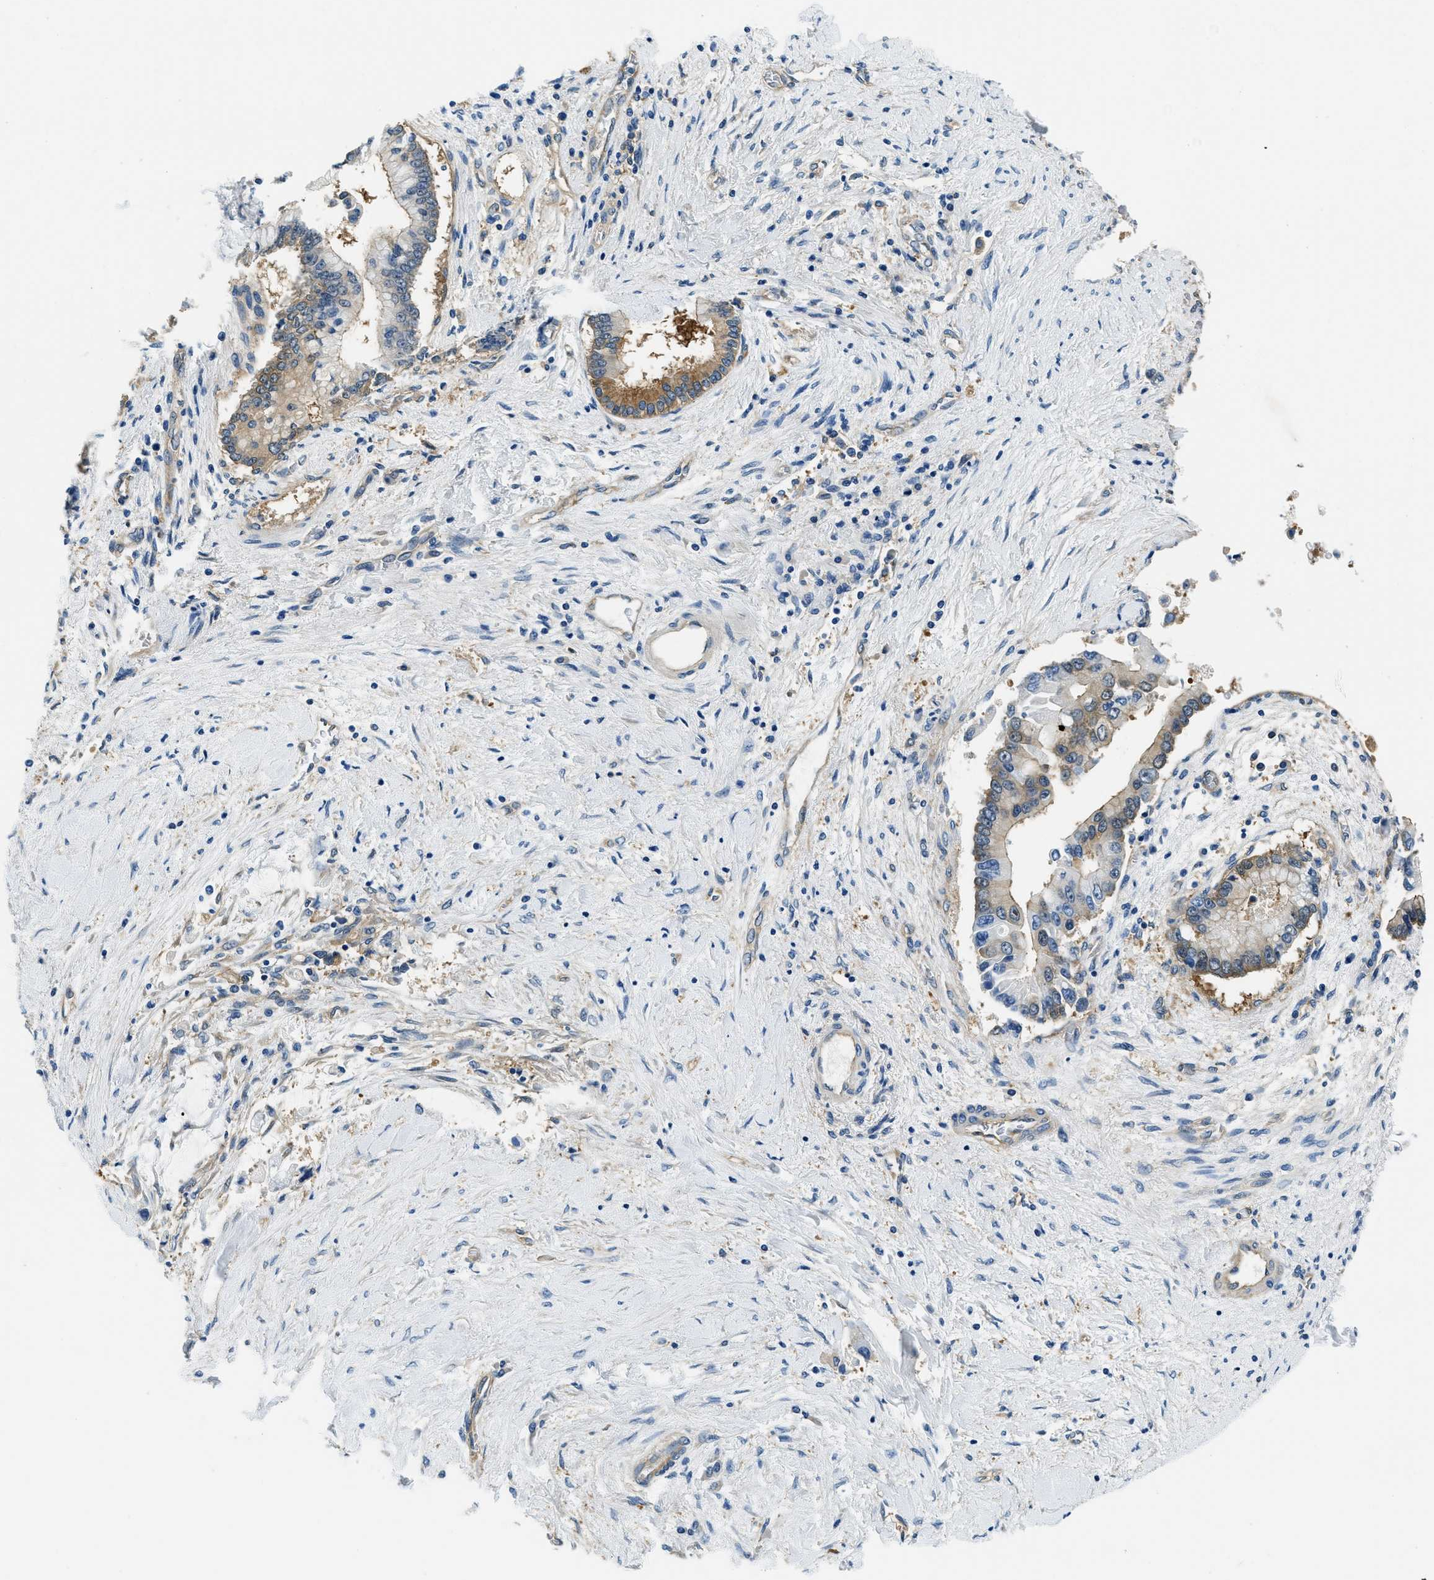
{"staining": {"intensity": "moderate", "quantity": "25%-75%", "location": "cytoplasmic/membranous"}, "tissue": "liver cancer", "cell_type": "Tumor cells", "image_type": "cancer", "snomed": [{"axis": "morphology", "description": "Cholangiocarcinoma"}, {"axis": "topography", "description": "Liver"}], "caption": "Immunohistochemical staining of liver cholangiocarcinoma shows moderate cytoplasmic/membranous protein staining in about 25%-75% of tumor cells. (DAB (3,3'-diaminobenzidine) IHC, brown staining for protein, blue staining for nuclei).", "gene": "TWF1", "patient": {"sex": "male", "age": 50}}